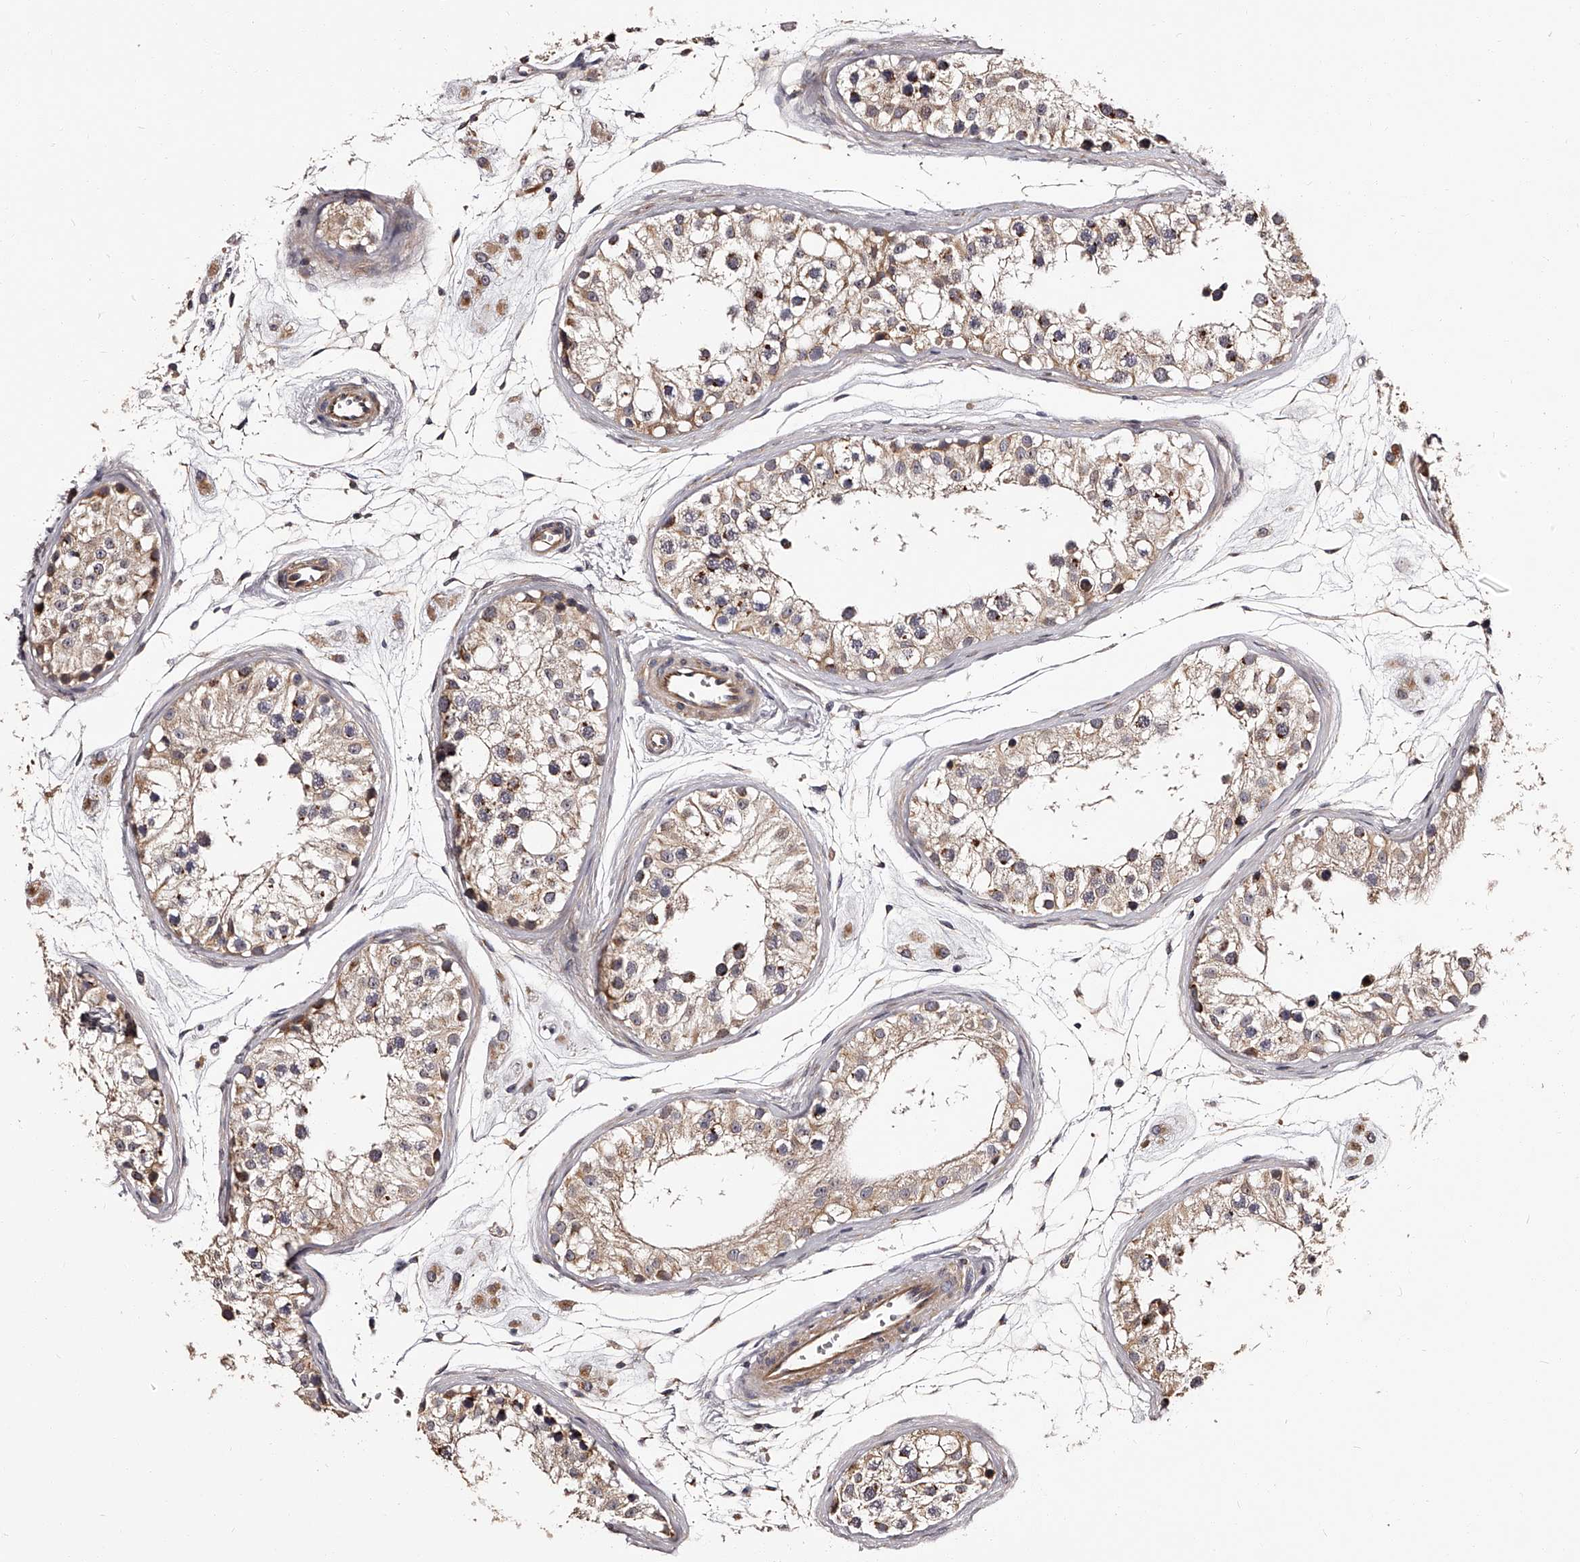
{"staining": {"intensity": "moderate", "quantity": "25%-75%", "location": "cytoplasmic/membranous"}, "tissue": "testis", "cell_type": "Cells in seminiferous ducts", "image_type": "normal", "snomed": [{"axis": "morphology", "description": "Normal tissue, NOS"}, {"axis": "morphology", "description": "Adenocarcinoma, metastatic, NOS"}, {"axis": "topography", "description": "Testis"}], "caption": "A high-resolution micrograph shows IHC staining of benign testis, which shows moderate cytoplasmic/membranous staining in about 25%-75% of cells in seminiferous ducts. (IHC, brightfield microscopy, high magnification).", "gene": "RSC1A1", "patient": {"sex": "male", "age": 26}}